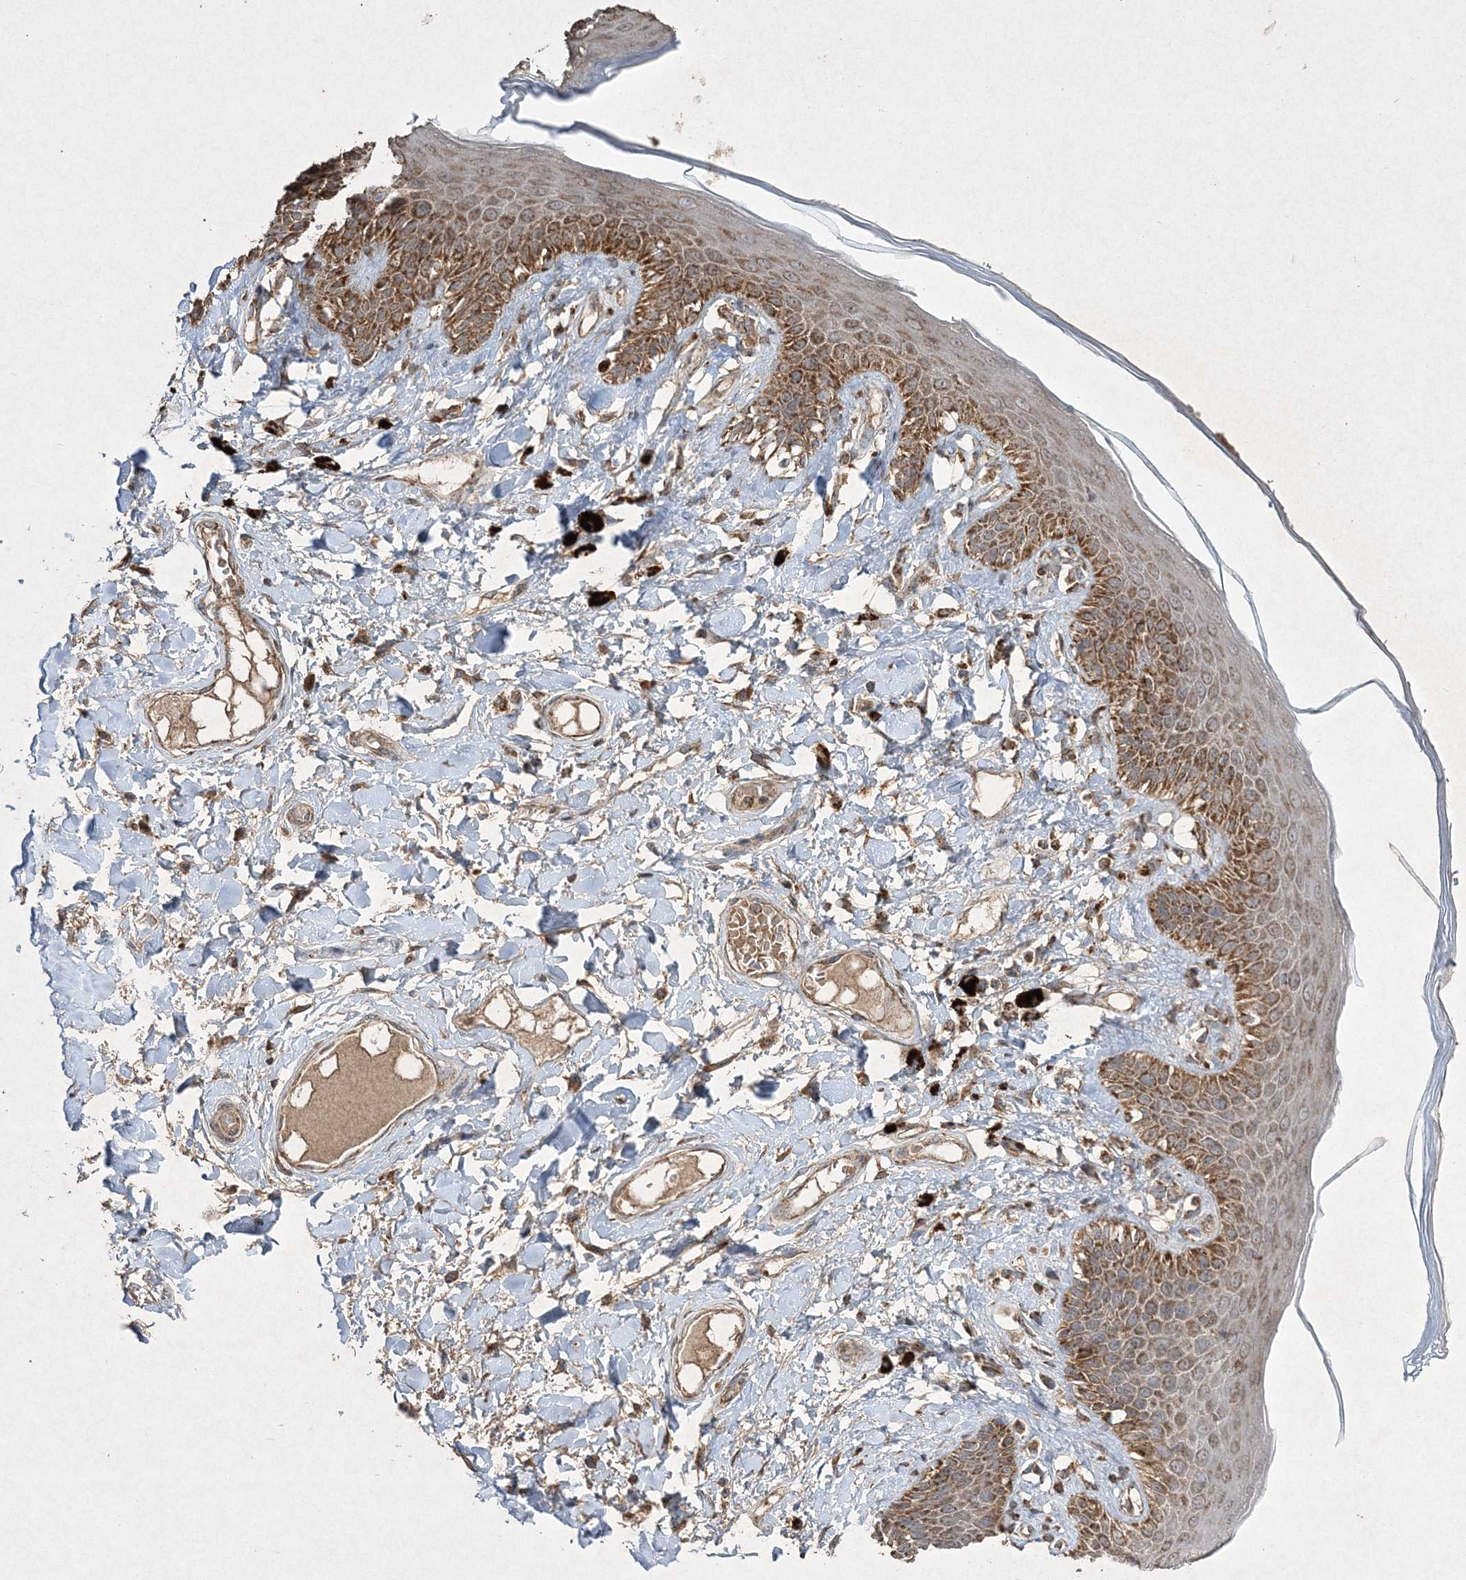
{"staining": {"intensity": "moderate", "quantity": ">75%", "location": "cytoplasmic/membranous"}, "tissue": "skin", "cell_type": "Epidermal cells", "image_type": "normal", "snomed": [{"axis": "morphology", "description": "Normal tissue, NOS"}, {"axis": "topography", "description": "Anal"}], "caption": "Unremarkable skin exhibits moderate cytoplasmic/membranous positivity in about >75% of epidermal cells.", "gene": "GRSF1", "patient": {"sex": "female", "age": 78}}